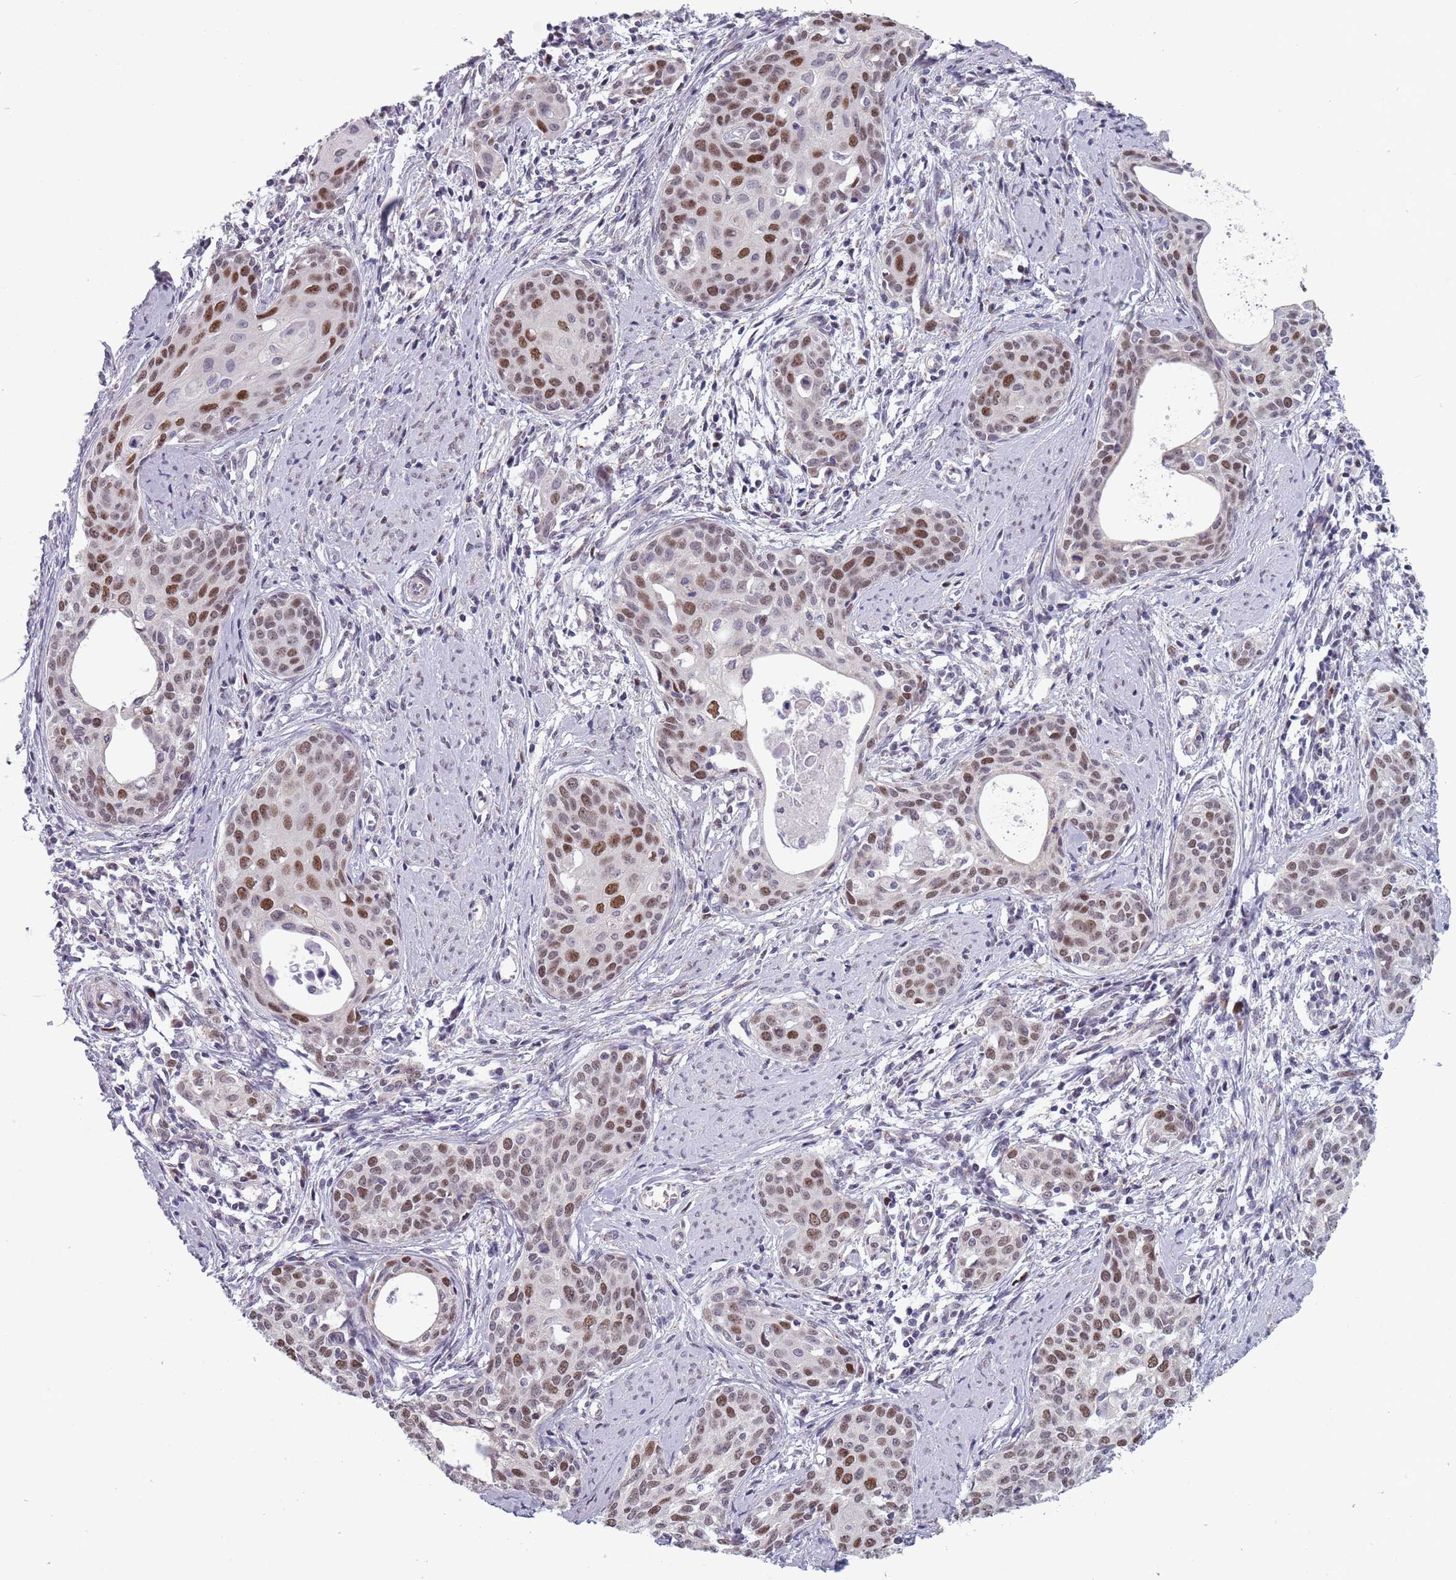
{"staining": {"intensity": "moderate", "quantity": ">75%", "location": "nuclear"}, "tissue": "cervical cancer", "cell_type": "Tumor cells", "image_type": "cancer", "snomed": [{"axis": "morphology", "description": "Squamous cell carcinoma, NOS"}, {"axis": "topography", "description": "Cervix"}], "caption": "Immunohistochemical staining of human cervical squamous cell carcinoma demonstrates moderate nuclear protein positivity in about >75% of tumor cells.", "gene": "ZKSCAN2", "patient": {"sex": "female", "age": 46}}